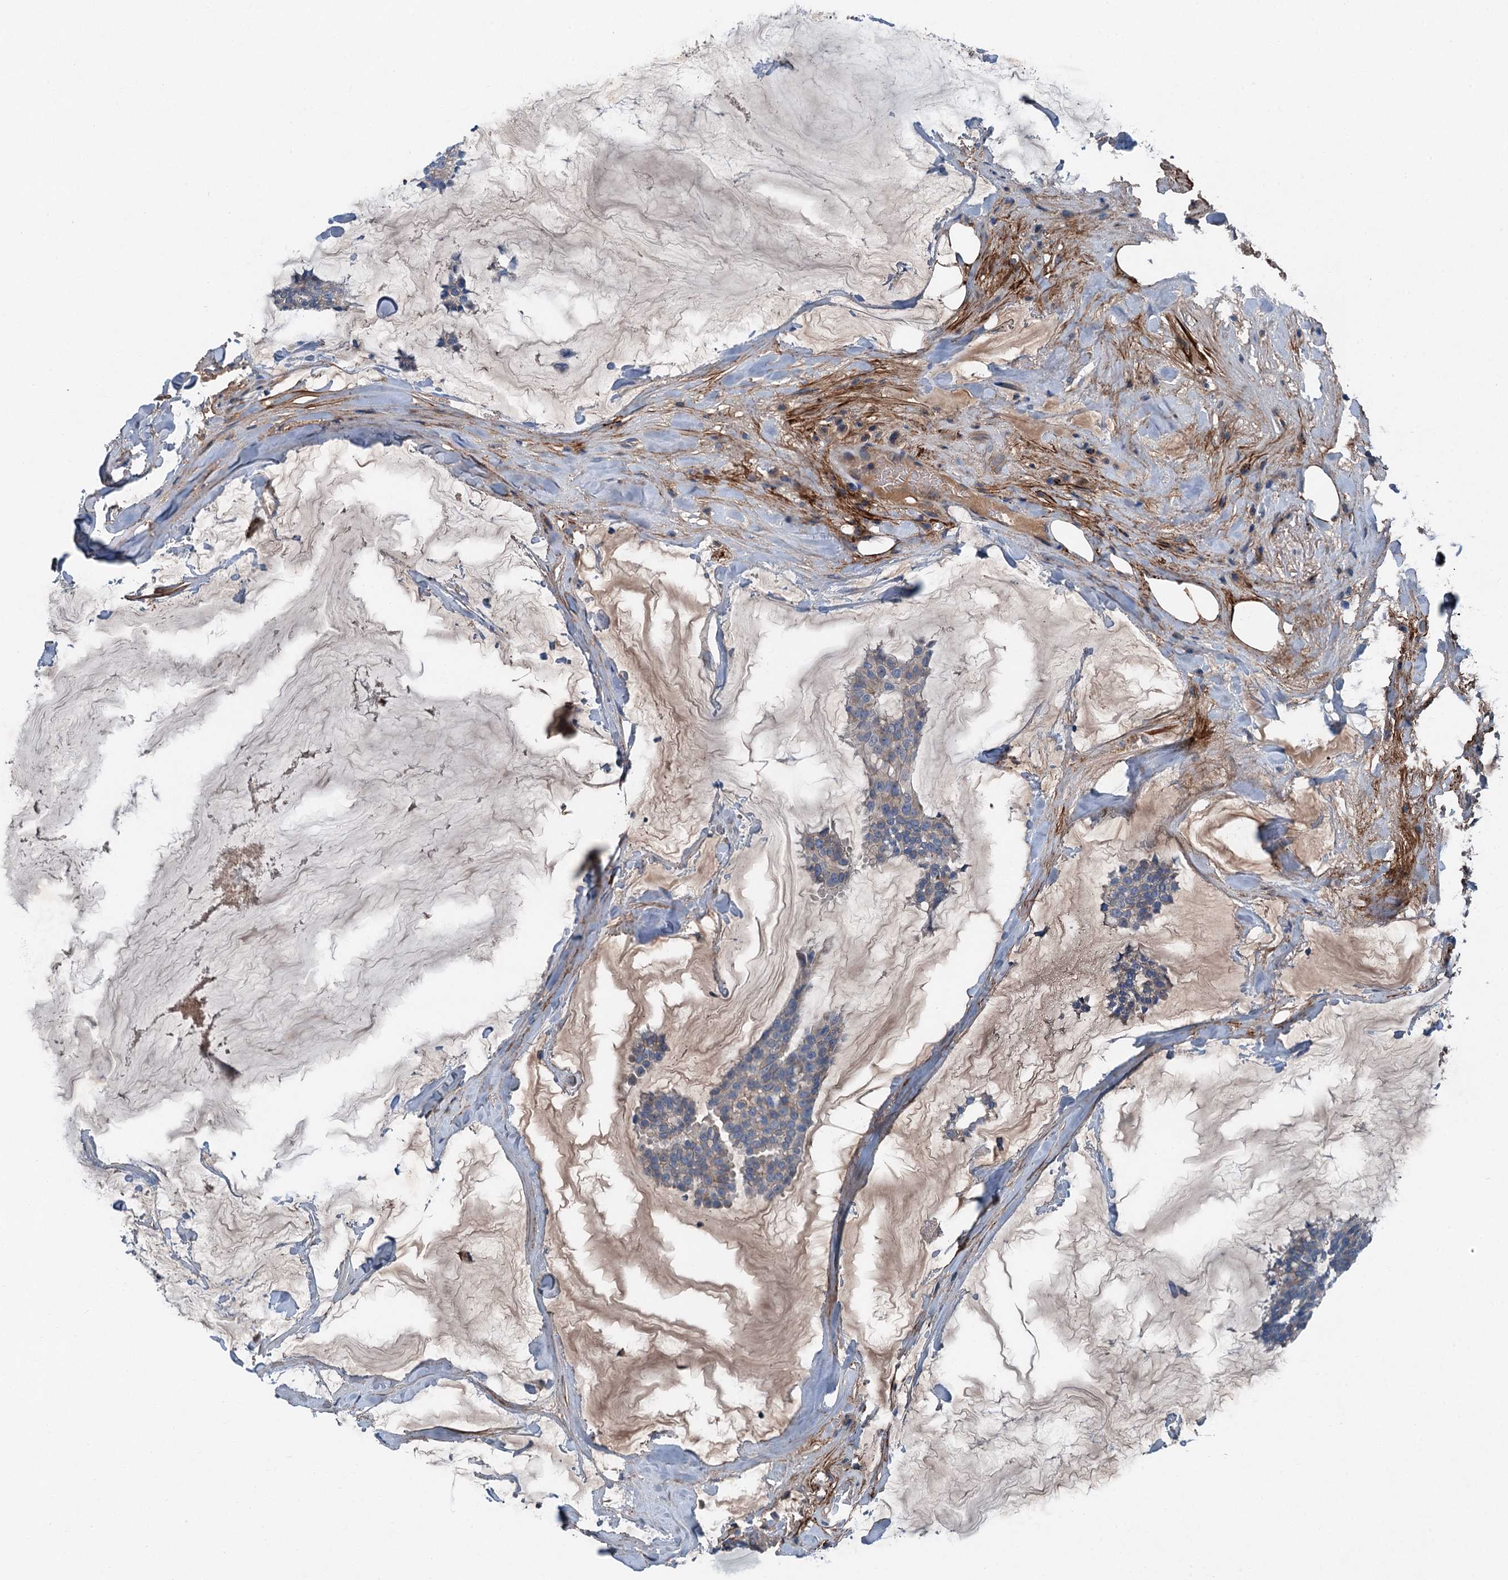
{"staining": {"intensity": "weak", "quantity": "25%-75%", "location": "cytoplasmic/membranous"}, "tissue": "breast cancer", "cell_type": "Tumor cells", "image_type": "cancer", "snomed": [{"axis": "morphology", "description": "Duct carcinoma"}, {"axis": "topography", "description": "Breast"}], "caption": "A brown stain highlights weak cytoplasmic/membranous staining of a protein in human breast infiltrating ductal carcinoma tumor cells. Nuclei are stained in blue.", "gene": "SLC2A10", "patient": {"sex": "female", "age": 93}}